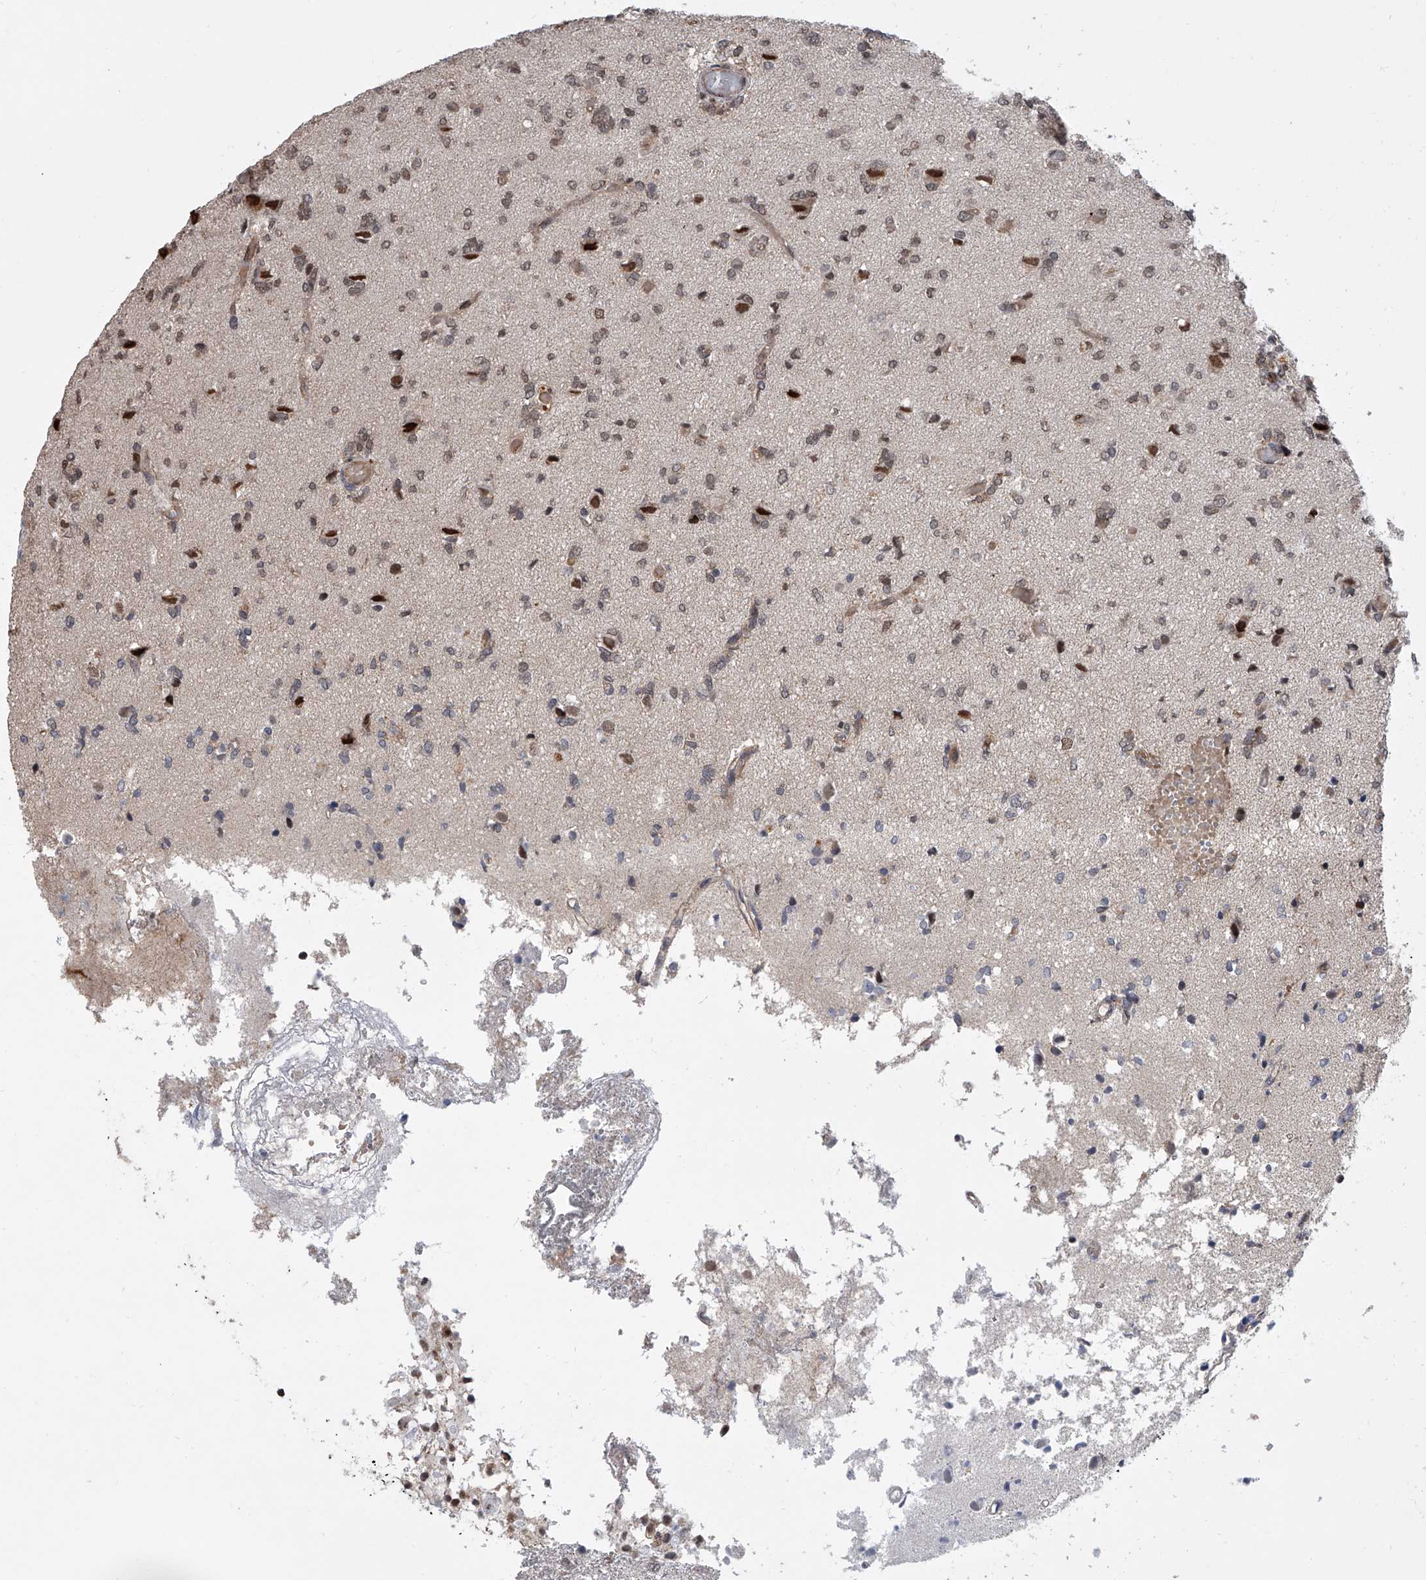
{"staining": {"intensity": "weak", "quantity": "25%-75%", "location": "nuclear"}, "tissue": "glioma", "cell_type": "Tumor cells", "image_type": "cancer", "snomed": [{"axis": "morphology", "description": "Glioma, malignant, High grade"}, {"axis": "topography", "description": "Brain"}], "caption": "A micrograph of glioma stained for a protein displays weak nuclear brown staining in tumor cells.", "gene": "ZNF426", "patient": {"sex": "female", "age": 59}}